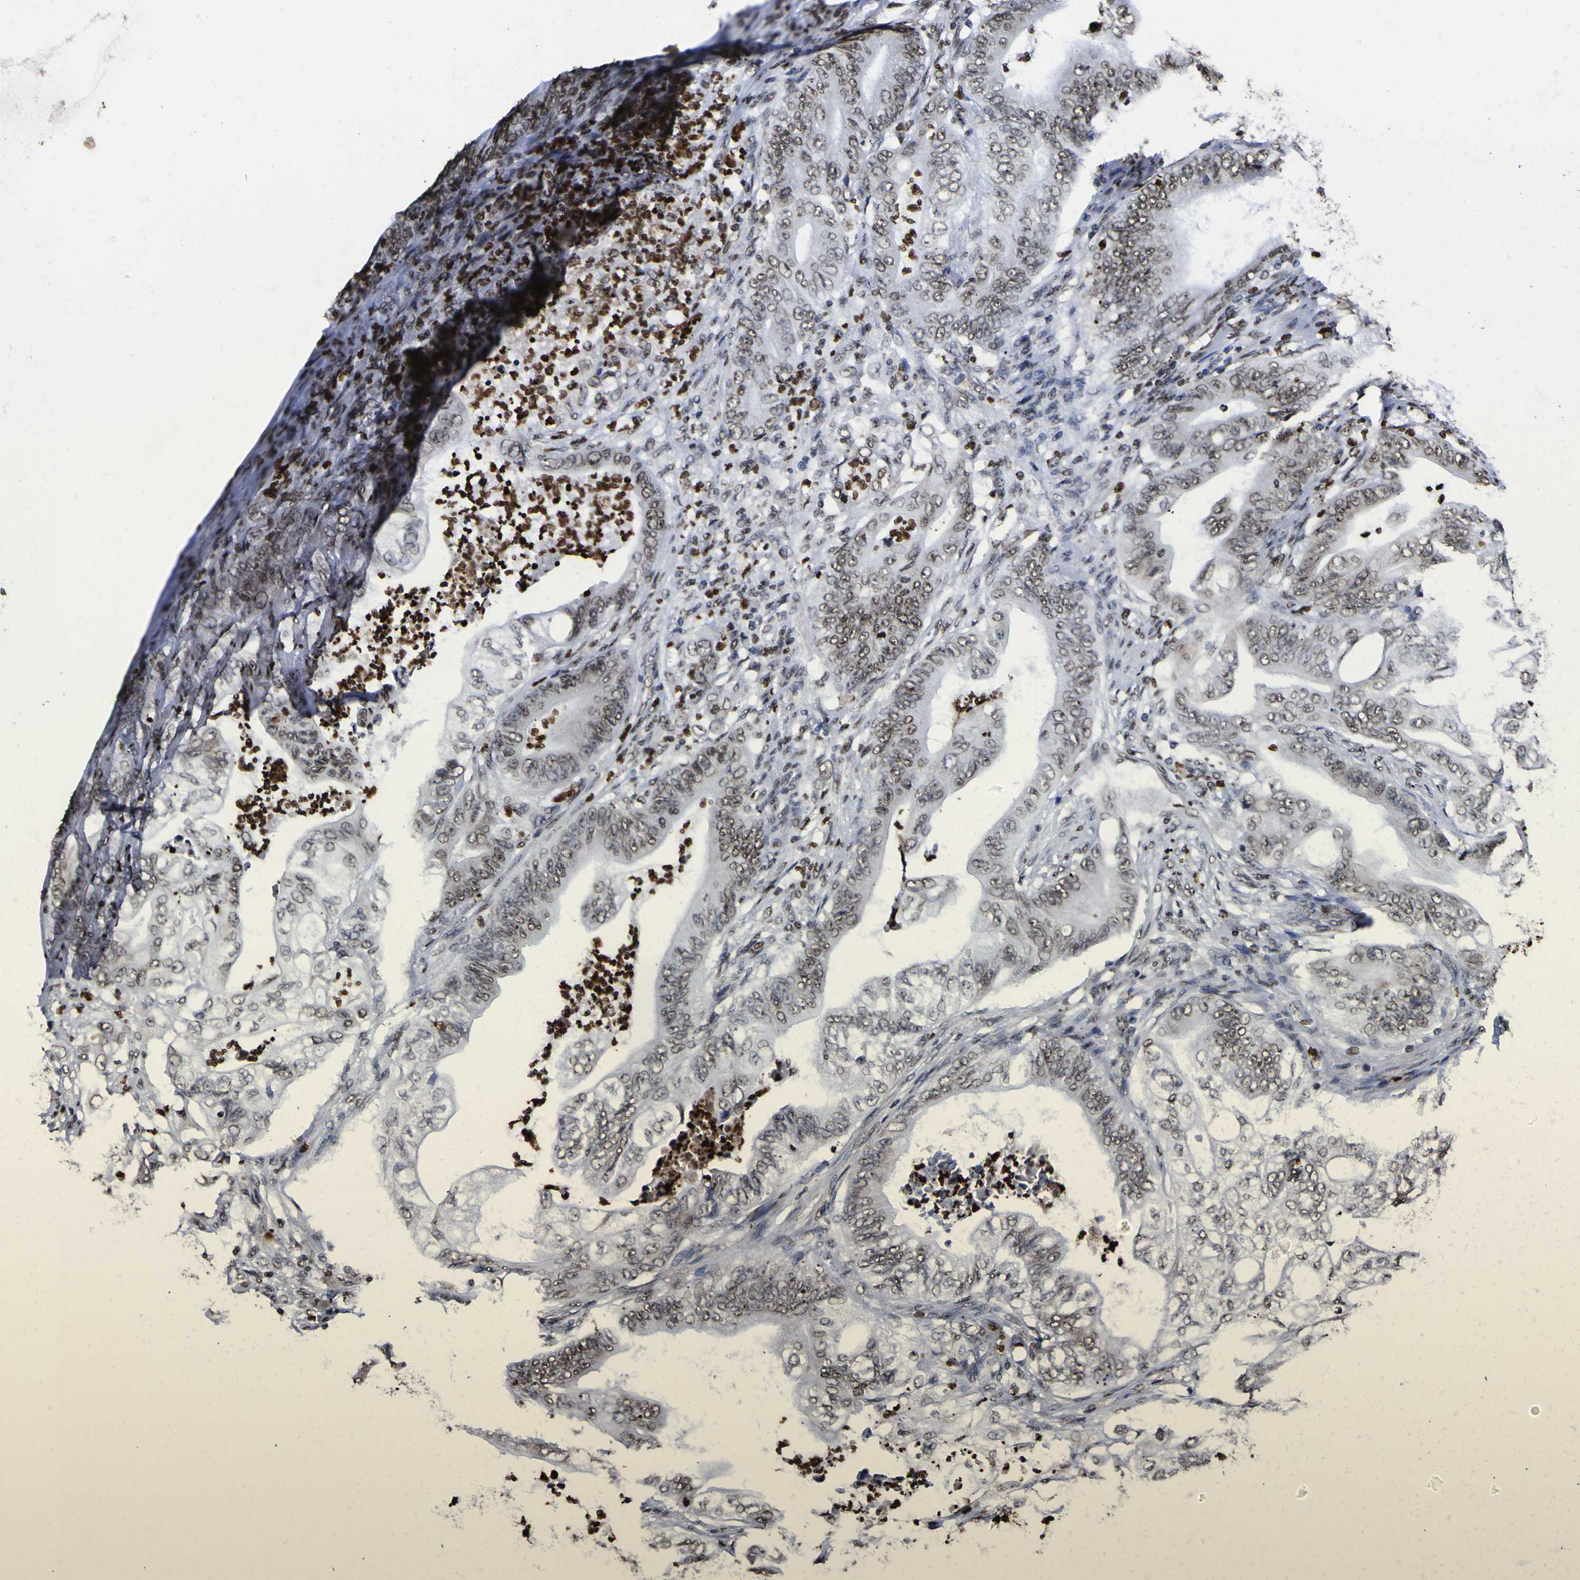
{"staining": {"intensity": "strong", "quantity": "<25%", "location": "nuclear"}, "tissue": "stomach cancer", "cell_type": "Tumor cells", "image_type": "cancer", "snomed": [{"axis": "morphology", "description": "Adenocarcinoma, NOS"}, {"axis": "topography", "description": "Stomach"}], "caption": "A photomicrograph of human adenocarcinoma (stomach) stained for a protein shows strong nuclear brown staining in tumor cells. (Brightfield microscopy of DAB IHC at high magnification).", "gene": "PIAS1", "patient": {"sex": "female", "age": 73}}